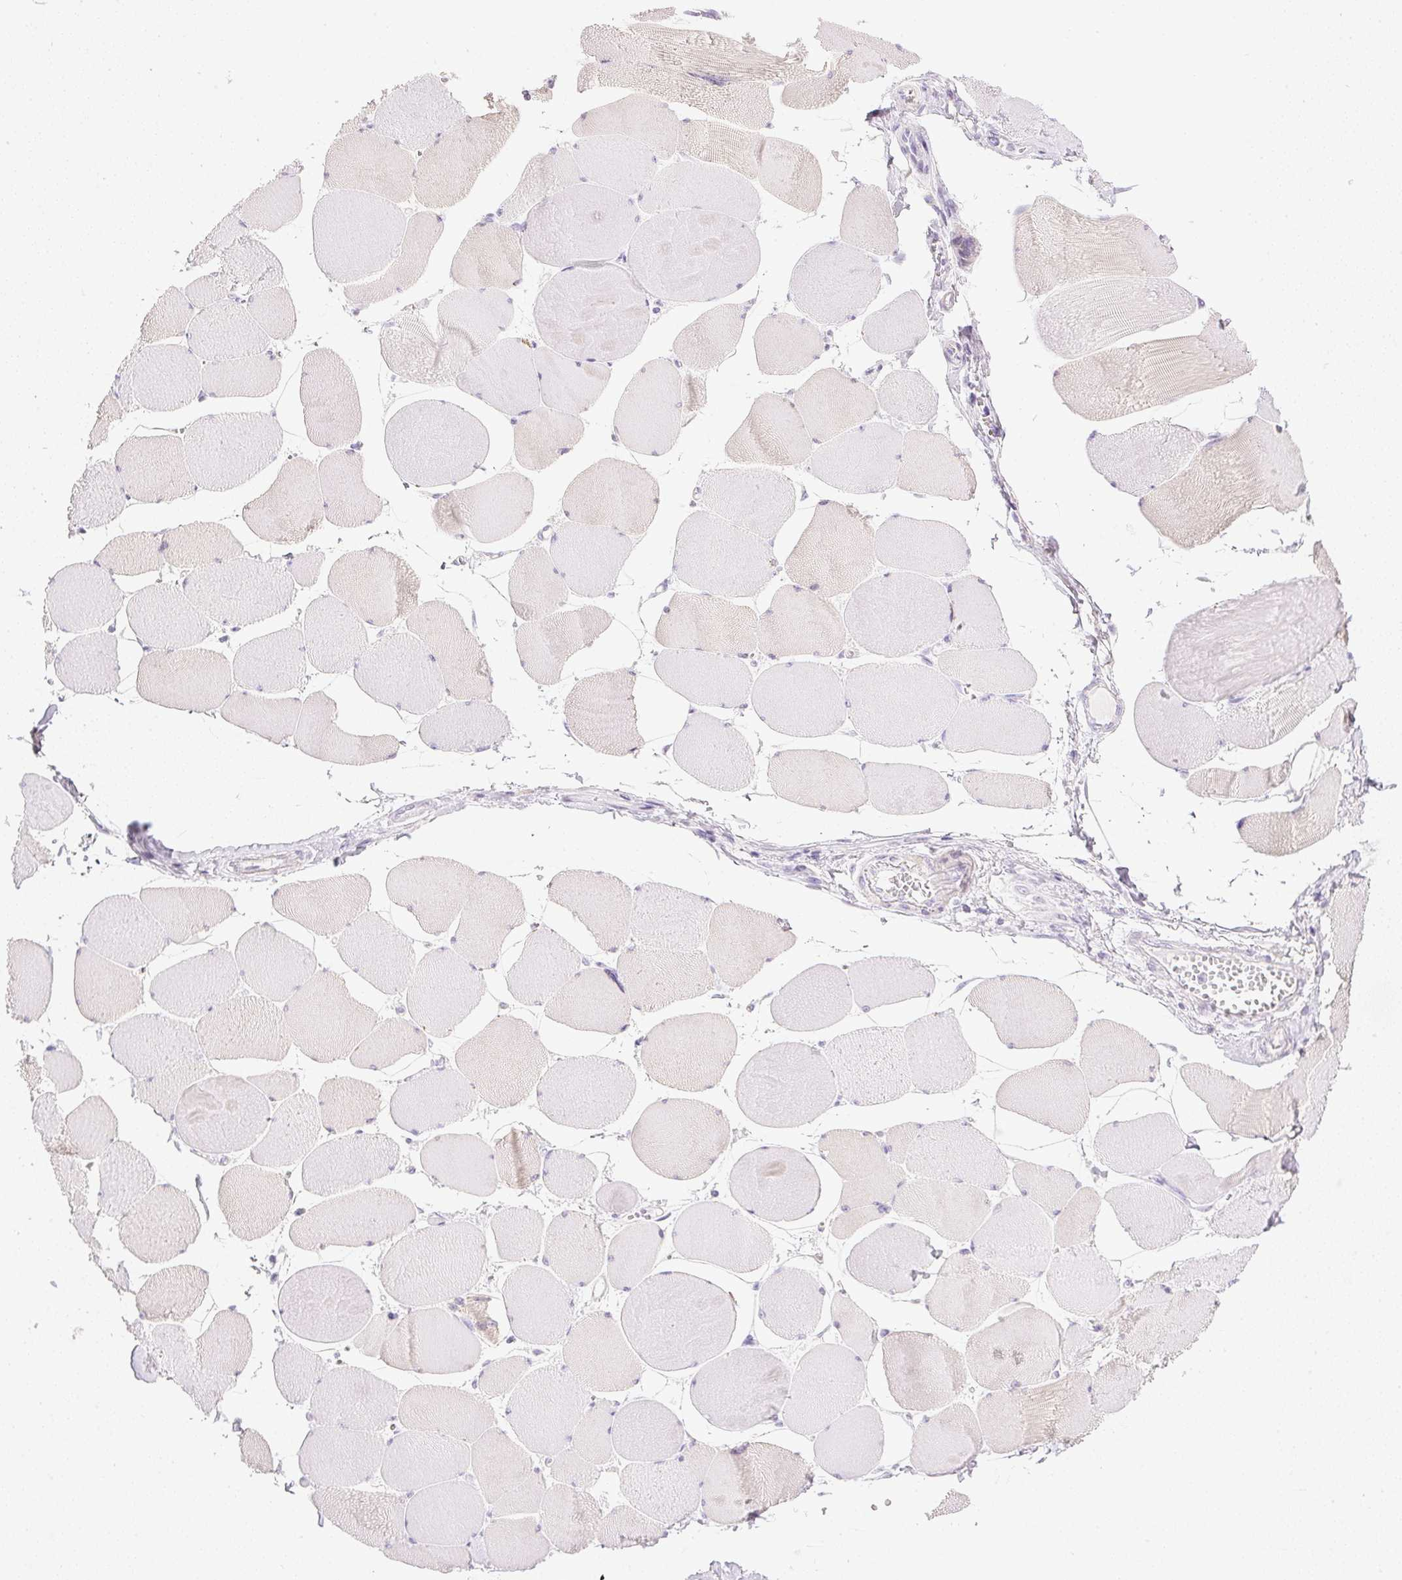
{"staining": {"intensity": "weak", "quantity": "25%-75%", "location": "cytoplasmic/membranous"}, "tissue": "skeletal muscle", "cell_type": "Myocytes", "image_type": "normal", "snomed": [{"axis": "morphology", "description": "Normal tissue, NOS"}, {"axis": "topography", "description": "Skeletal muscle"}], "caption": "A histopathology image showing weak cytoplasmic/membranous expression in about 25%-75% of myocytes in benign skeletal muscle, as visualized by brown immunohistochemical staining.", "gene": "CTRL", "patient": {"sex": "female", "age": 75}}